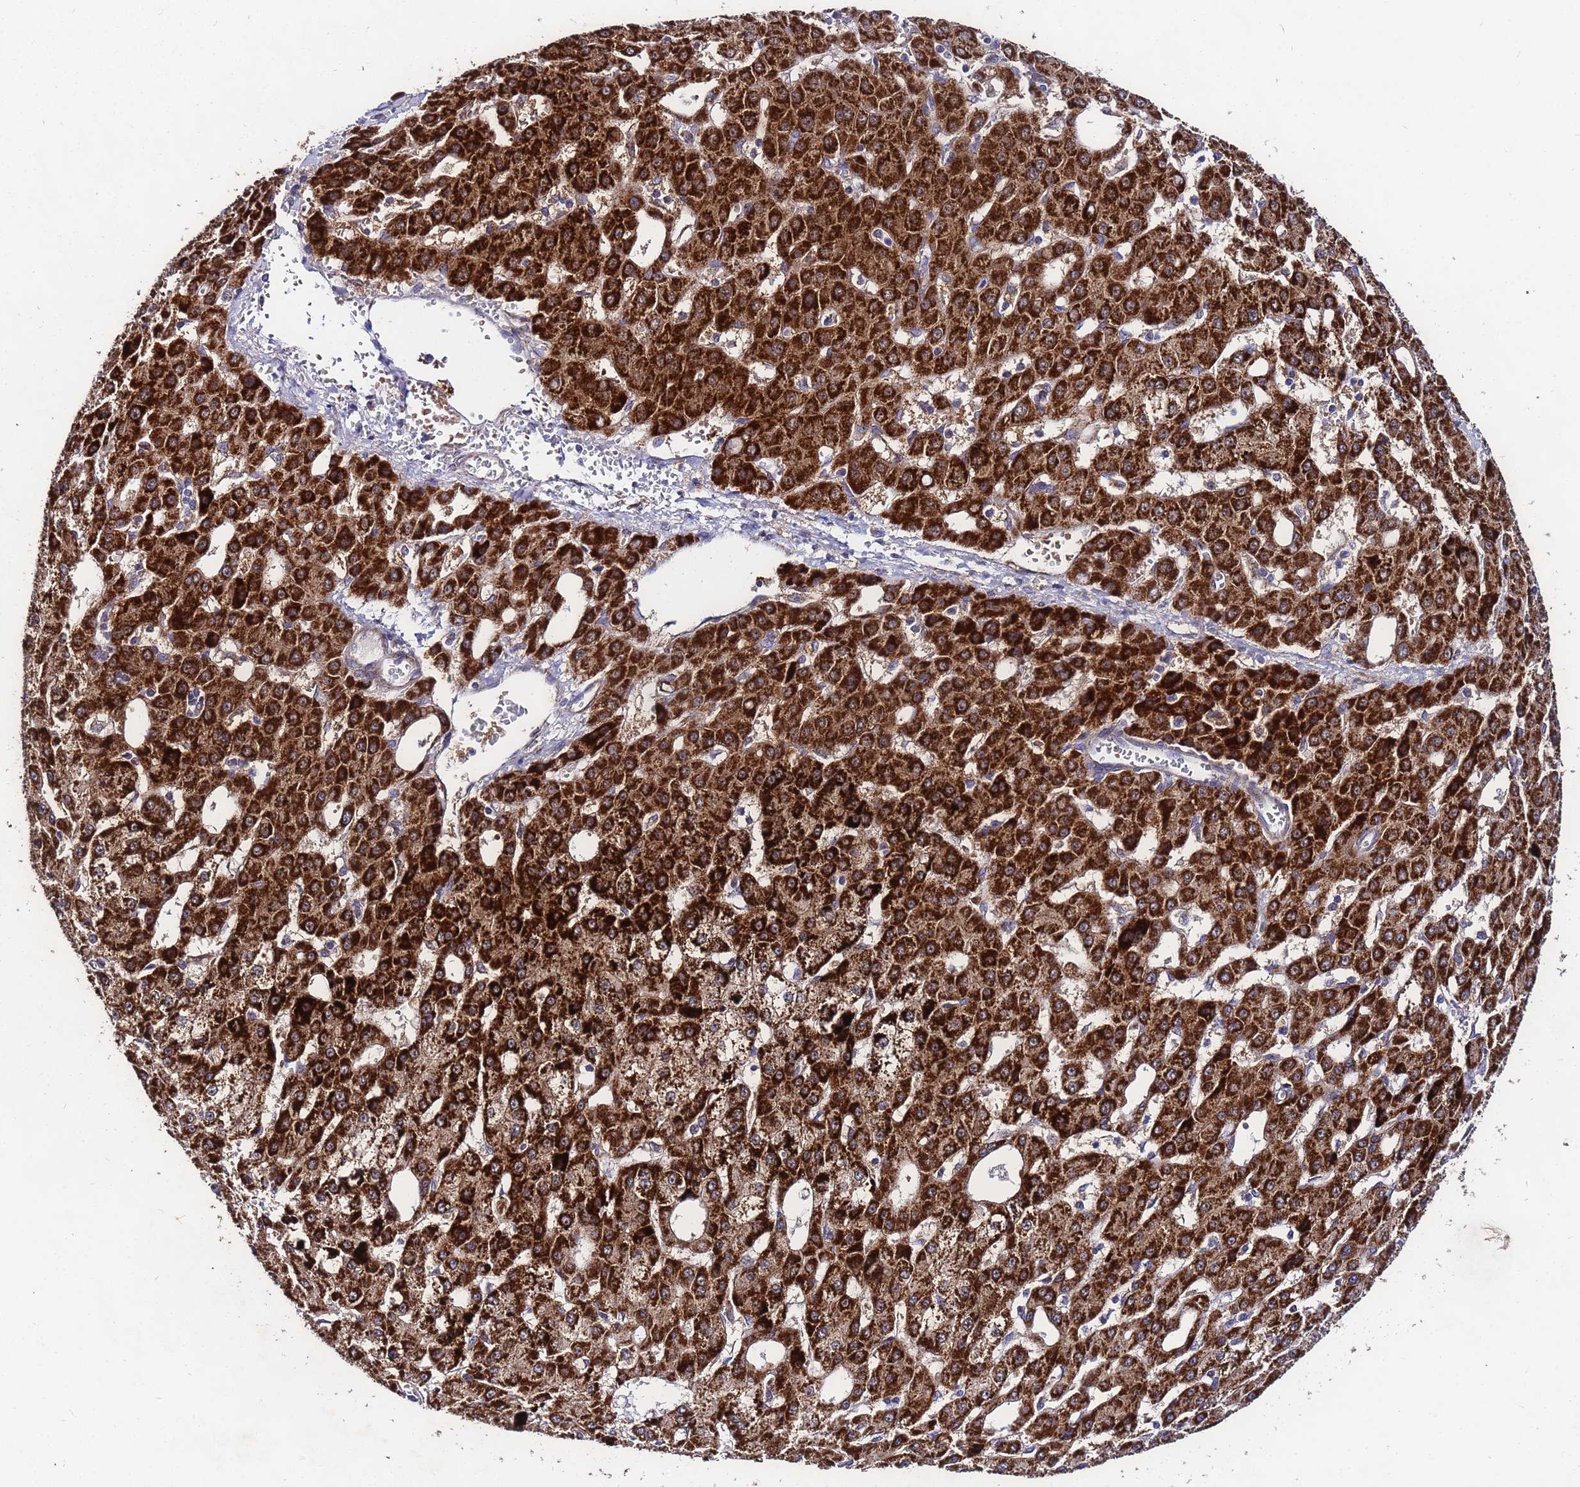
{"staining": {"intensity": "strong", "quantity": ">75%", "location": "cytoplasmic/membranous"}, "tissue": "liver cancer", "cell_type": "Tumor cells", "image_type": "cancer", "snomed": [{"axis": "morphology", "description": "Carcinoma, Hepatocellular, NOS"}, {"axis": "topography", "description": "Liver"}], "caption": "Immunohistochemistry (IHC) (DAB) staining of liver cancer (hepatocellular carcinoma) displays strong cytoplasmic/membranous protein staining in about >75% of tumor cells.", "gene": "FAHD2A", "patient": {"sex": "male", "age": 47}}